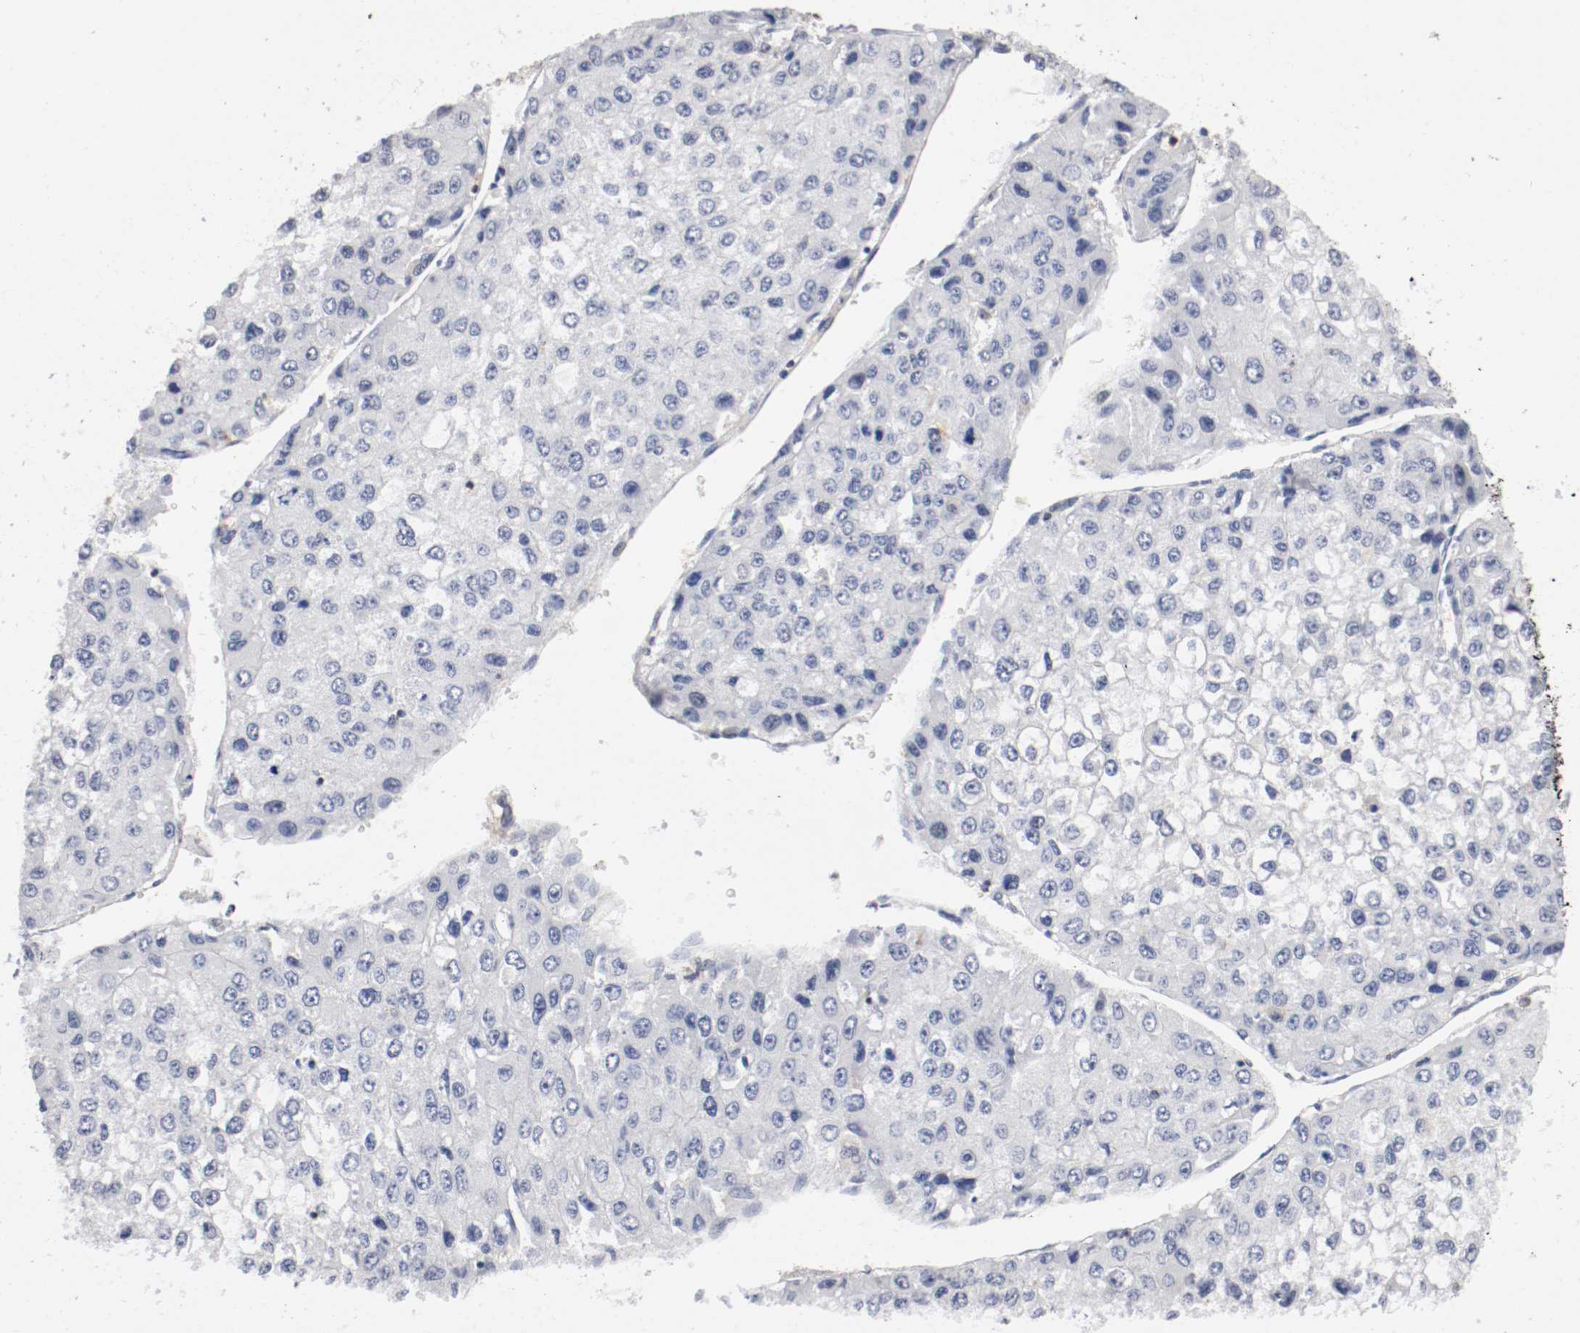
{"staining": {"intensity": "negative", "quantity": "none", "location": "none"}, "tissue": "liver cancer", "cell_type": "Tumor cells", "image_type": "cancer", "snomed": [{"axis": "morphology", "description": "Carcinoma, Hepatocellular, NOS"}, {"axis": "topography", "description": "Liver"}], "caption": "A high-resolution micrograph shows immunohistochemistry (IHC) staining of liver cancer (hepatocellular carcinoma), which shows no significant positivity in tumor cells.", "gene": "RBM23", "patient": {"sex": "female", "age": 66}}